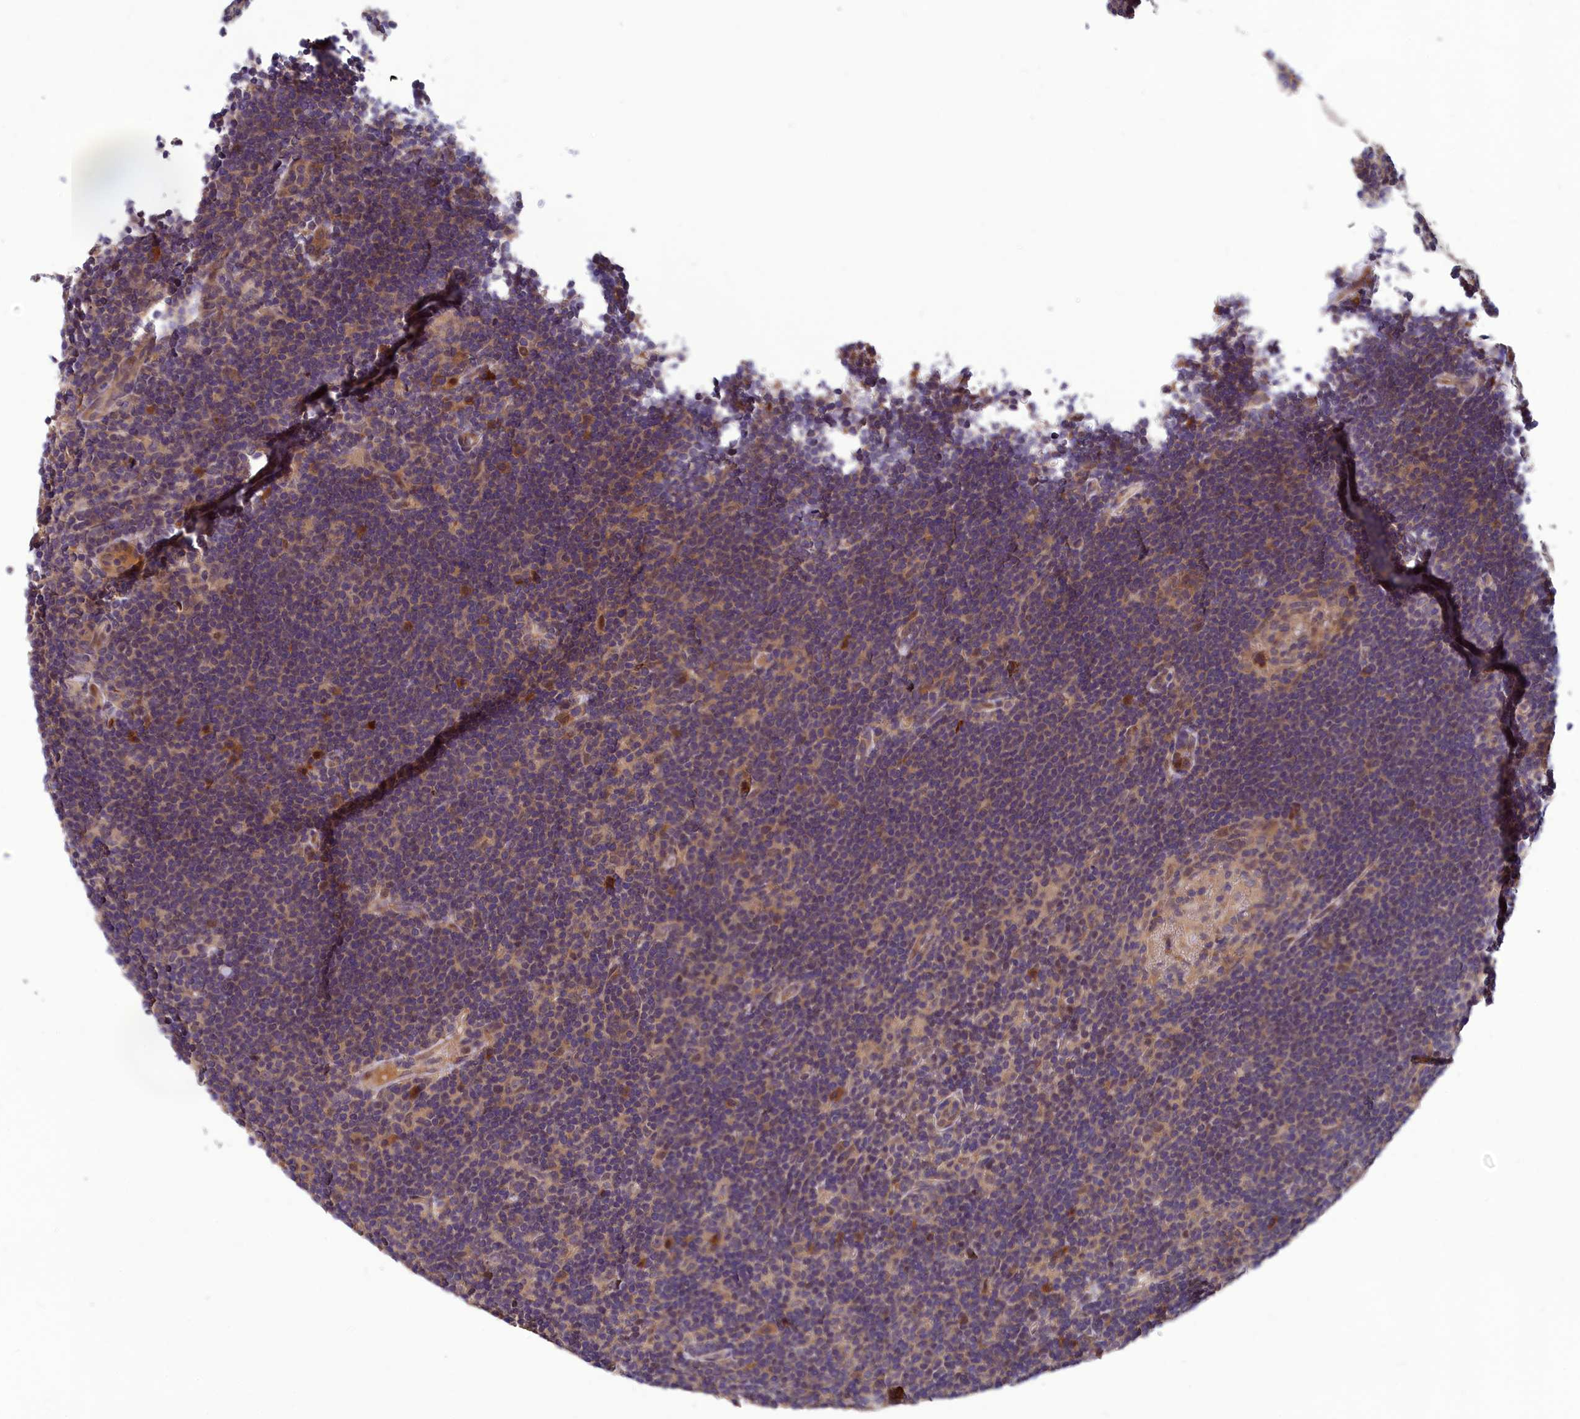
{"staining": {"intensity": "weak", "quantity": "<25%", "location": "nuclear"}, "tissue": "lymphoma", "cell_type": "Tumor cells", "image_type": "cancer", "snomed": [{"axis": "morphology", "description": "Hodgkin's disease, NOS"}, {"axis": "topography", "description": "Lymph node"}], "caption": "An image of lymphoma stained for a protein exhibits no brown staining in tumor cells.", "gene": "CCDC15", "patient": {"sex": "female", "age": 57}}